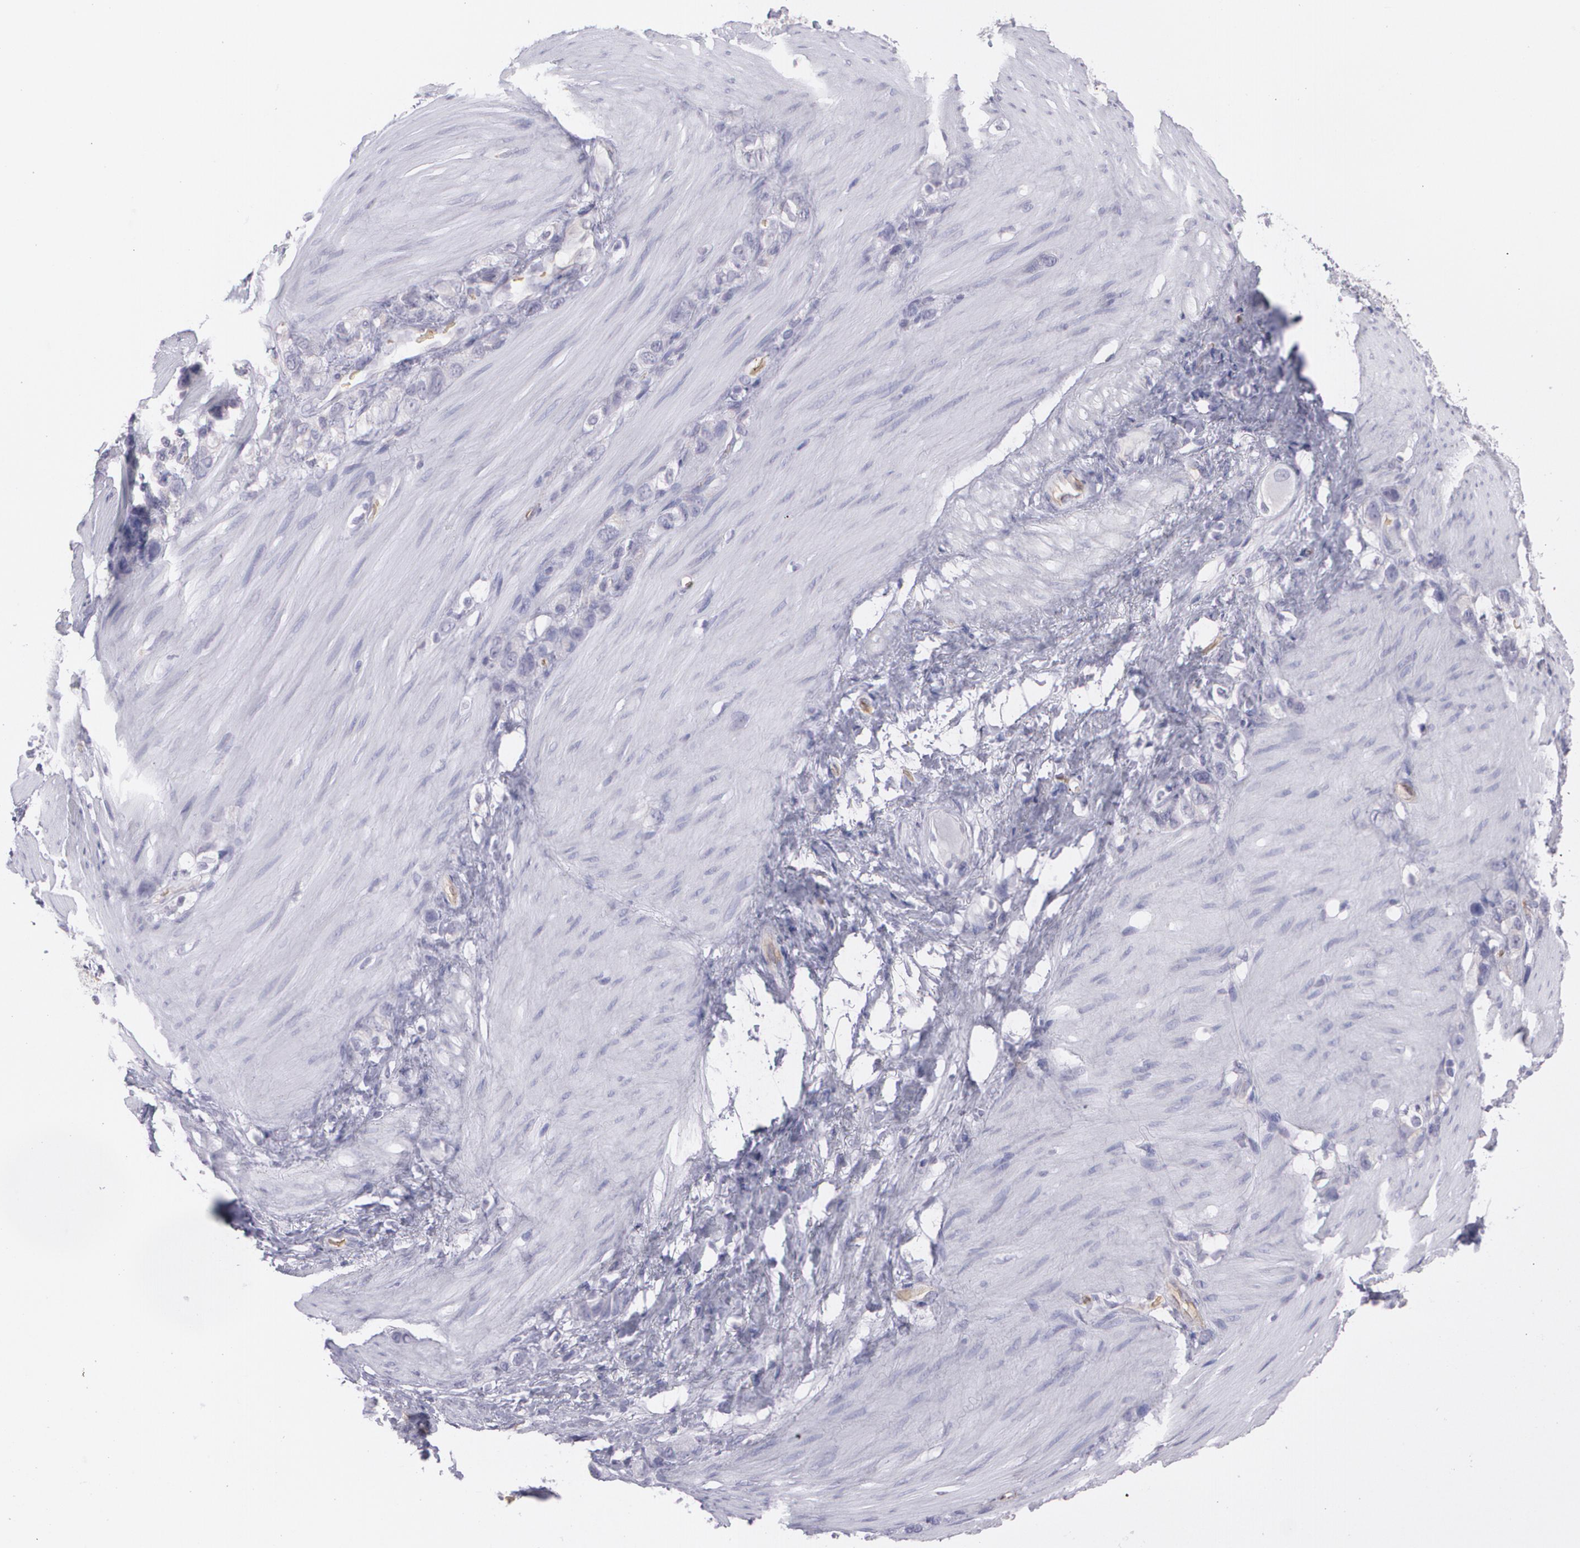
{"staining": {"intensity": "negative", "quantity": "none", "location": "none"}, "tissue": "stomach cancer", "cell_type": "Tumor cells", "image_type": "cancer", "snomed": [{"axis": "morphology", "description": "Normal tissue, NOS"}, {"axis": "morphology", "description": "Adenocarcinoma, NOS"}, {"axis": "morphology", "description": "Adenocarcinoma, High grade"}, {"axis": "topography", "description": "Stomach, upper"}, {"axis": "topography", "description": "Stomach"}], "caption": "This is a histopathology image of immunohistochemistry staining of stomach cancer, which shows no staining in tumor cells. (DAB (3,3'-diaminobenzidine) immunohistochemistry (IHC) with hematoxylin counter stain).", "gene": "ACE", "patient": {"sex": "female", "age": 65}}